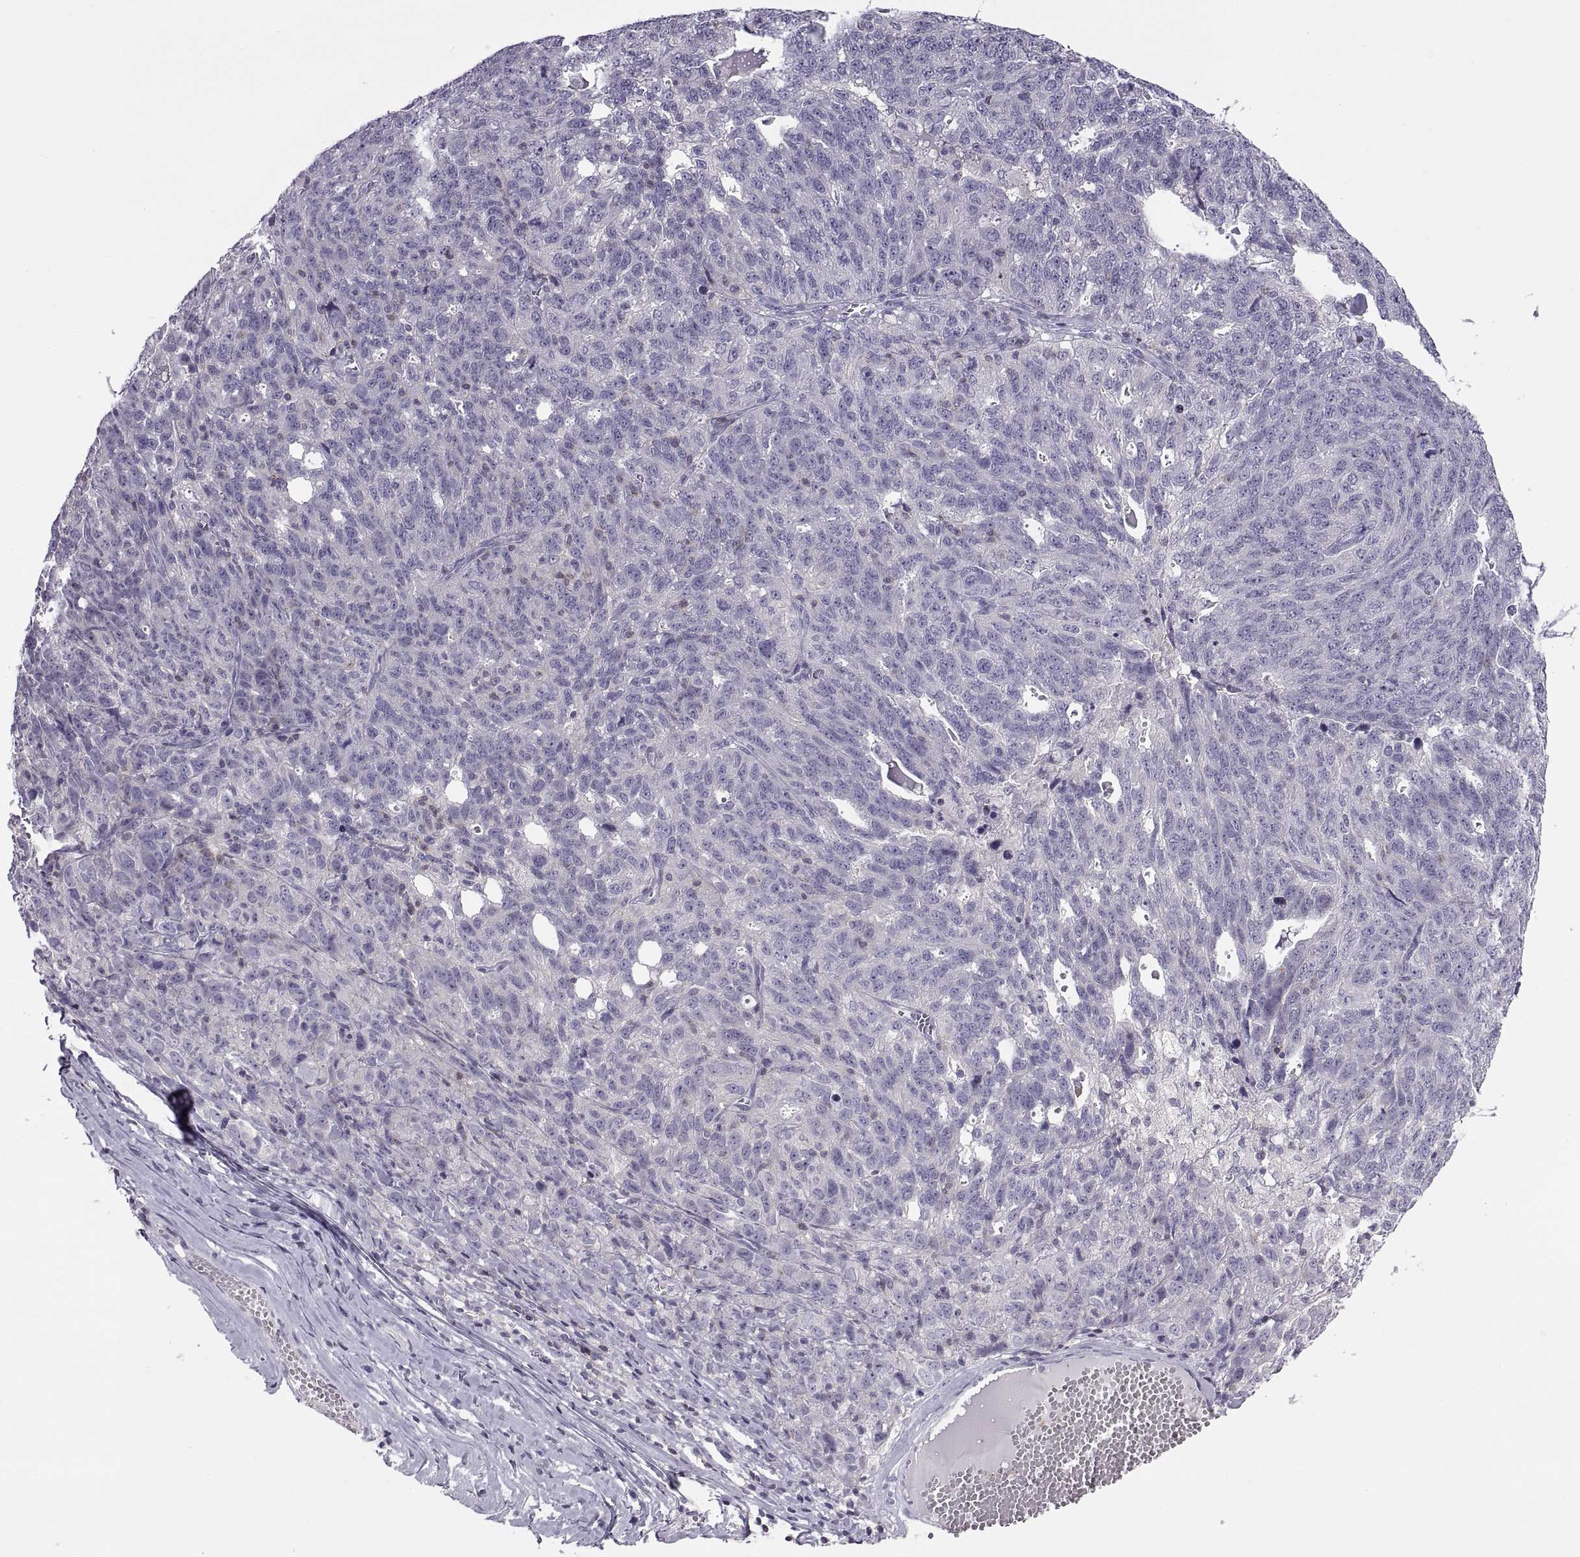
{"staining": {"intensity": "negative", "quantity": "none", "location": "none"}, "tissue": "ovarian cancer", "cell_type": "Tumor cells", "image_type": "cancer", "snomed": [{"axis": "morphology", "description": "Cystadenocarcinoma, serous, NOS"}, {"axis": "topography", "description": "Ovary"}], "caption": "DAB (3,3'-diaminobenzidine) immunohistochemical staining of ovarian cancer exhibits no significant positivity in tumor cells.", "gene": "TTC21A", "patient": {"sex": "female", "age": 71}}